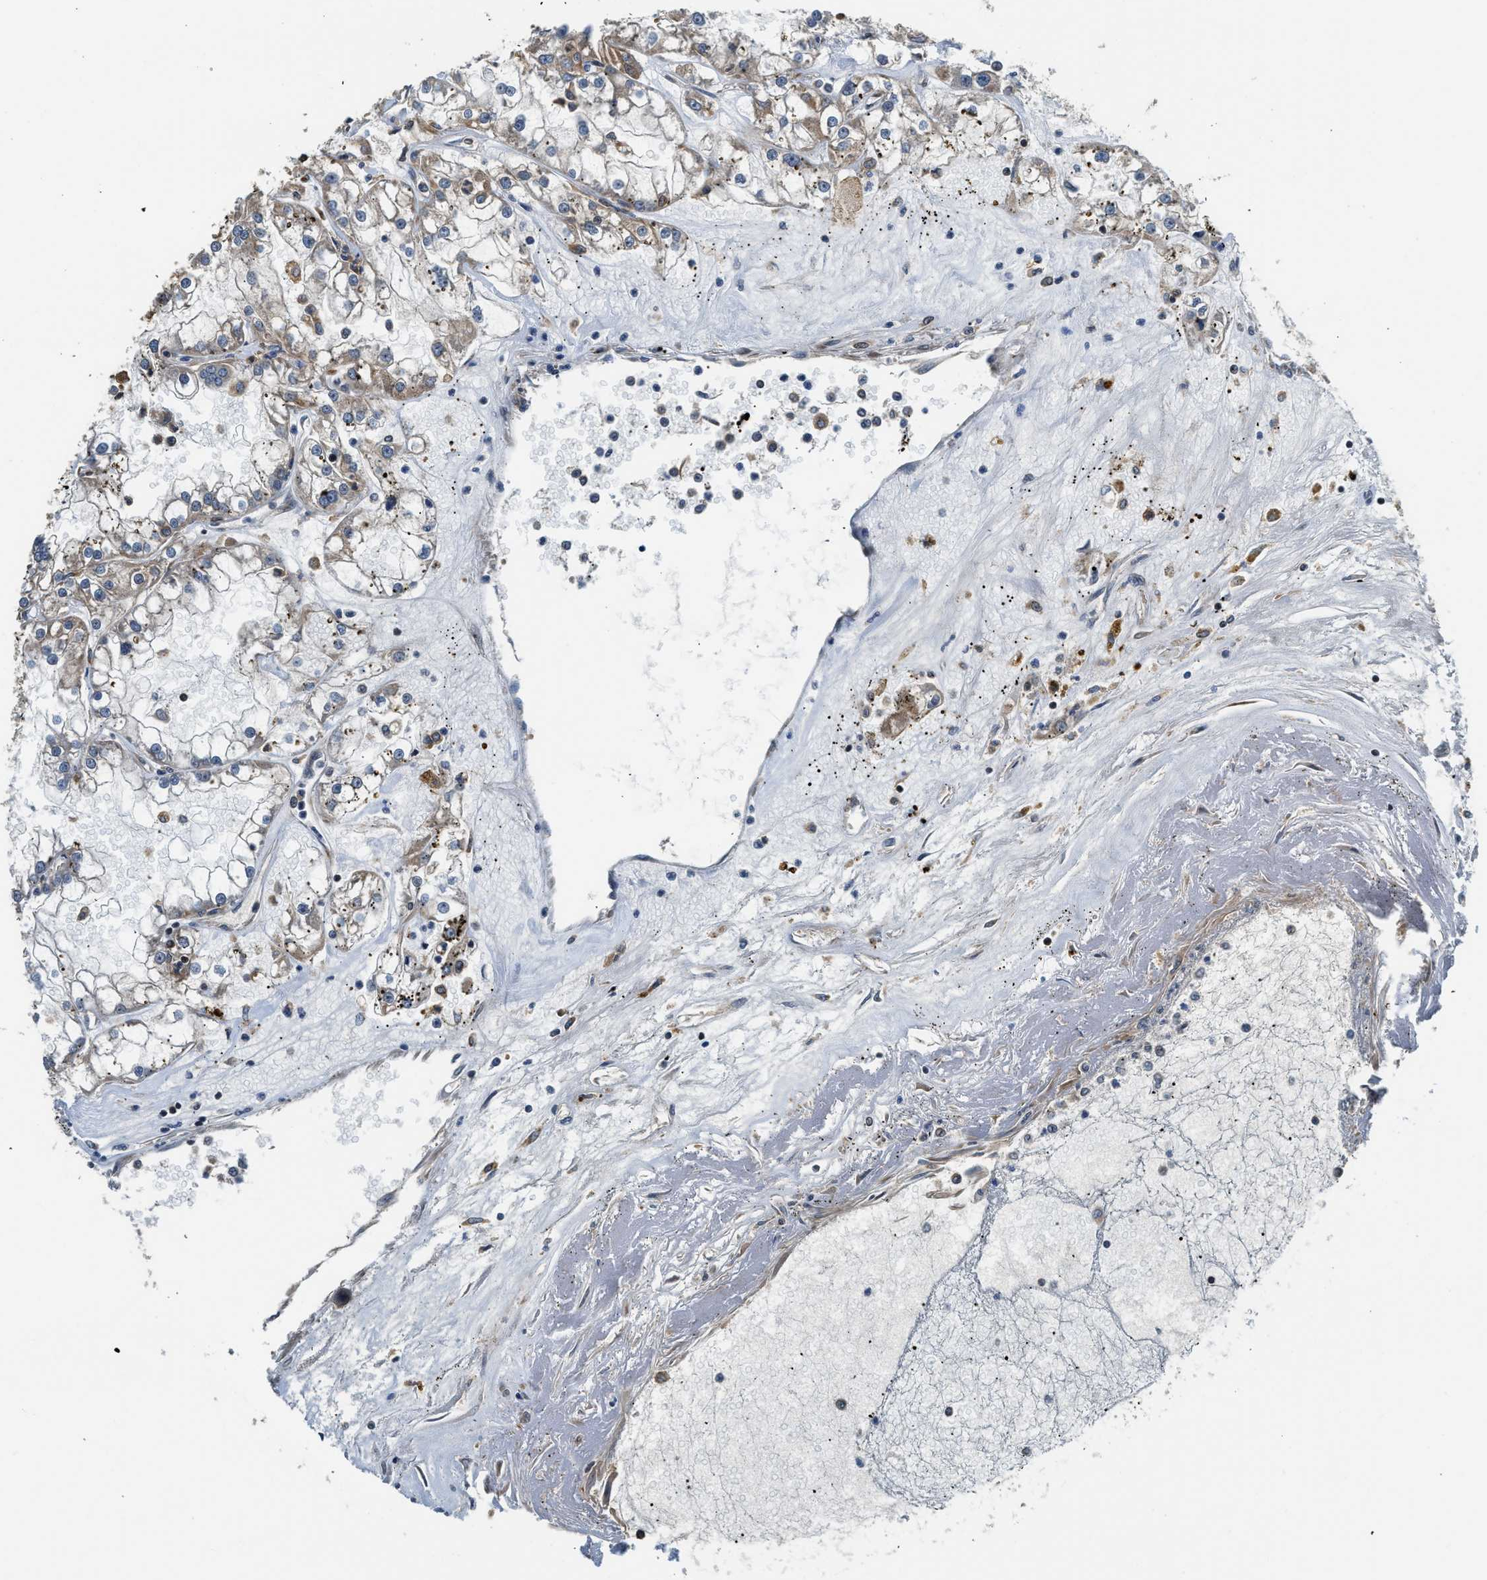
{"staining": {"intensity": "weak", "quantity": "25%-75%", "location": "cytoplasmic/membranous"}, "tissue": "renal cancer", "cell_type": "Tumor cells", "image_type": "cancer", "snomed": [{"axis": "morphology", "description": "Adenocarcinoma, NOS"}, {"axis": "topography", "description": "Kidney"}], "caption": "Human renal cancer (adenocarcinoma) stained for a protein (brown) shows weak cytoplasmic/membranous positive staining in about 25%-75% of tumor cells.", "gene": "RETREG3", "patient": {"sex": "female", "age": 52}}